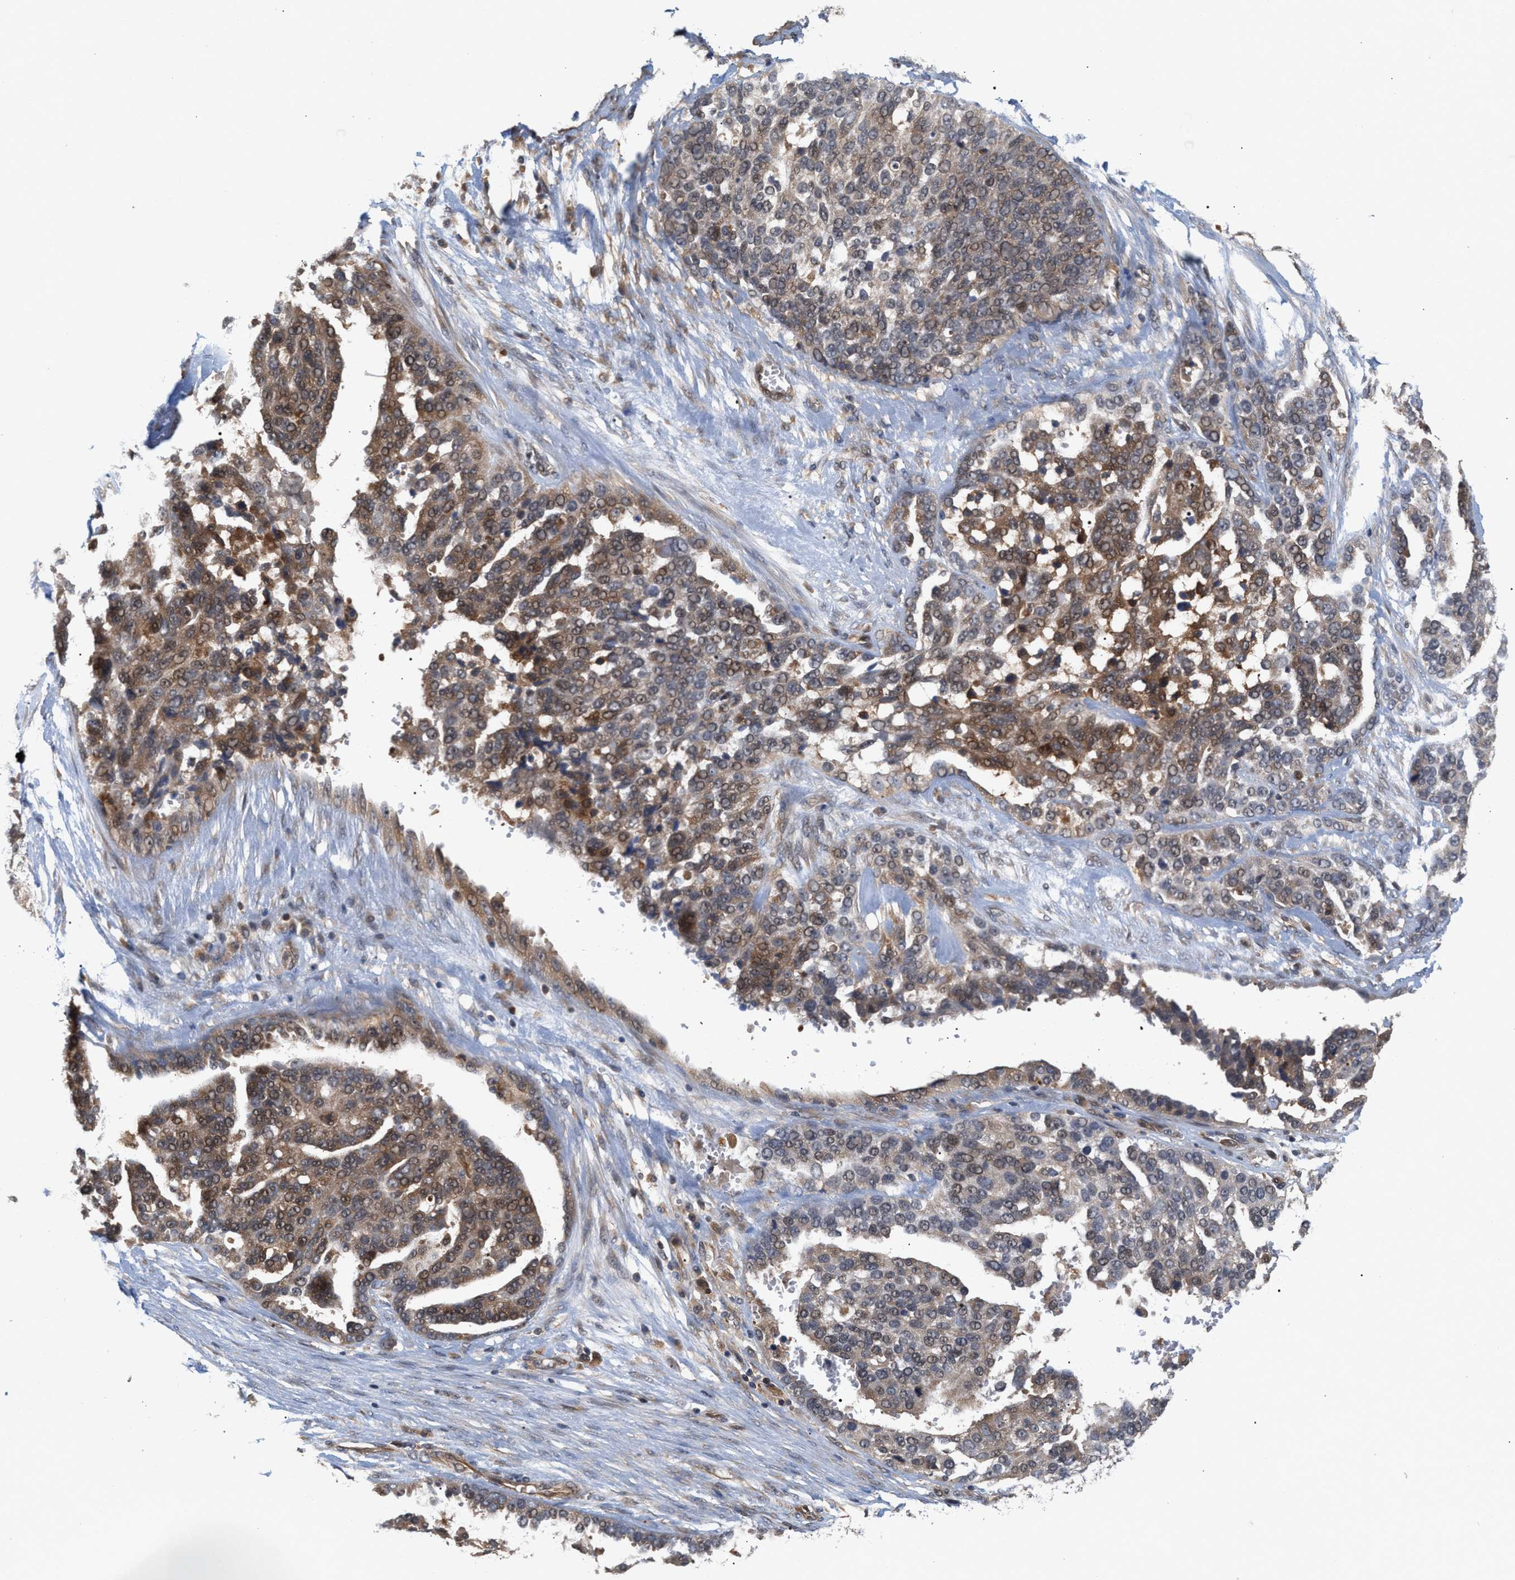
{"staining": {"intensity": "moderate", "quantity": "25%-75%", "location": "cytoplasmic/membranous,nuclear"}, "tissue": "ovarian cancer", "cell_type": "Tumor cells", "image_type": "cancer", "snomed": [{"axis": "morphology", "description": "Cystadenocarcinoma, serous, NOS"}, {"axis": "topography", "description": "Ovary"}], "caption": "Immunohistochemistry (IHC) of serous cystadenocarcinoma (ovarian) displays medium levels of moderate cytoplasmic/membranous and nuclear positivity in about 25%-75% of tumor cells. (DAB IHC with brightfield microscopy, high magnification).", "gene": "GLOD4", "patient": {"sex": "female", "age": 44}}